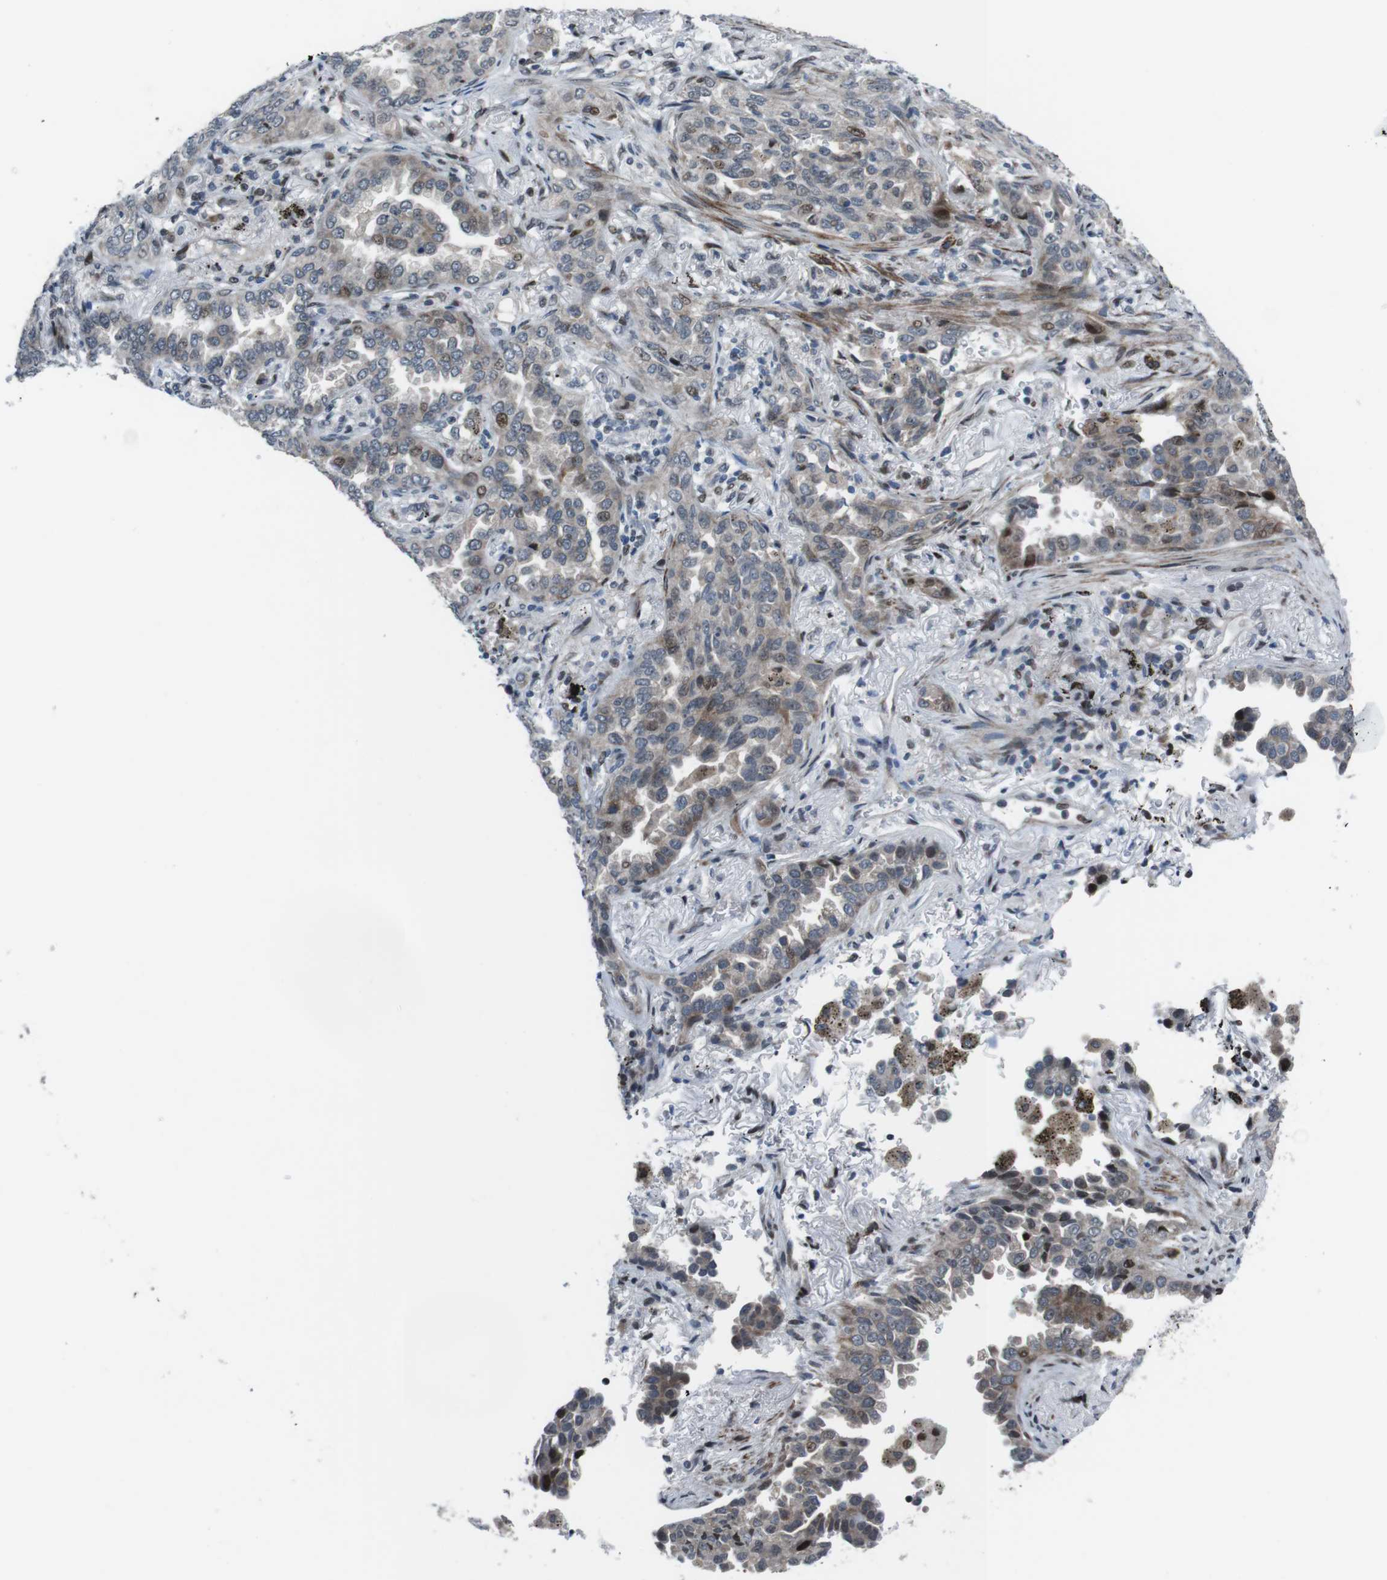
{"staining": {"intensity": "moderate", "quantity": "<25%", "location": "cytoplasmic/membranous,nuclear"}, "tissue": "lung cancer", "cell_type": "Tumor cells", "image_type": "cancer", "snomed": [{"axis": "morphology", "description": "Normal tissue, NOS"}, {"axis": "morphology", "description": "Adenocarcinoma, NOS"}, {"axis": "topography", "description": "Lung"}], "caption": "Immunohistochemical staining of adenocarcinoma (lung) displays moderate cytoplasmic/membranous and nuclear protein staining in about <25% of tumor cells.", "gene": "PBRM1", "patient": {"sex": "male", "age": 59}}